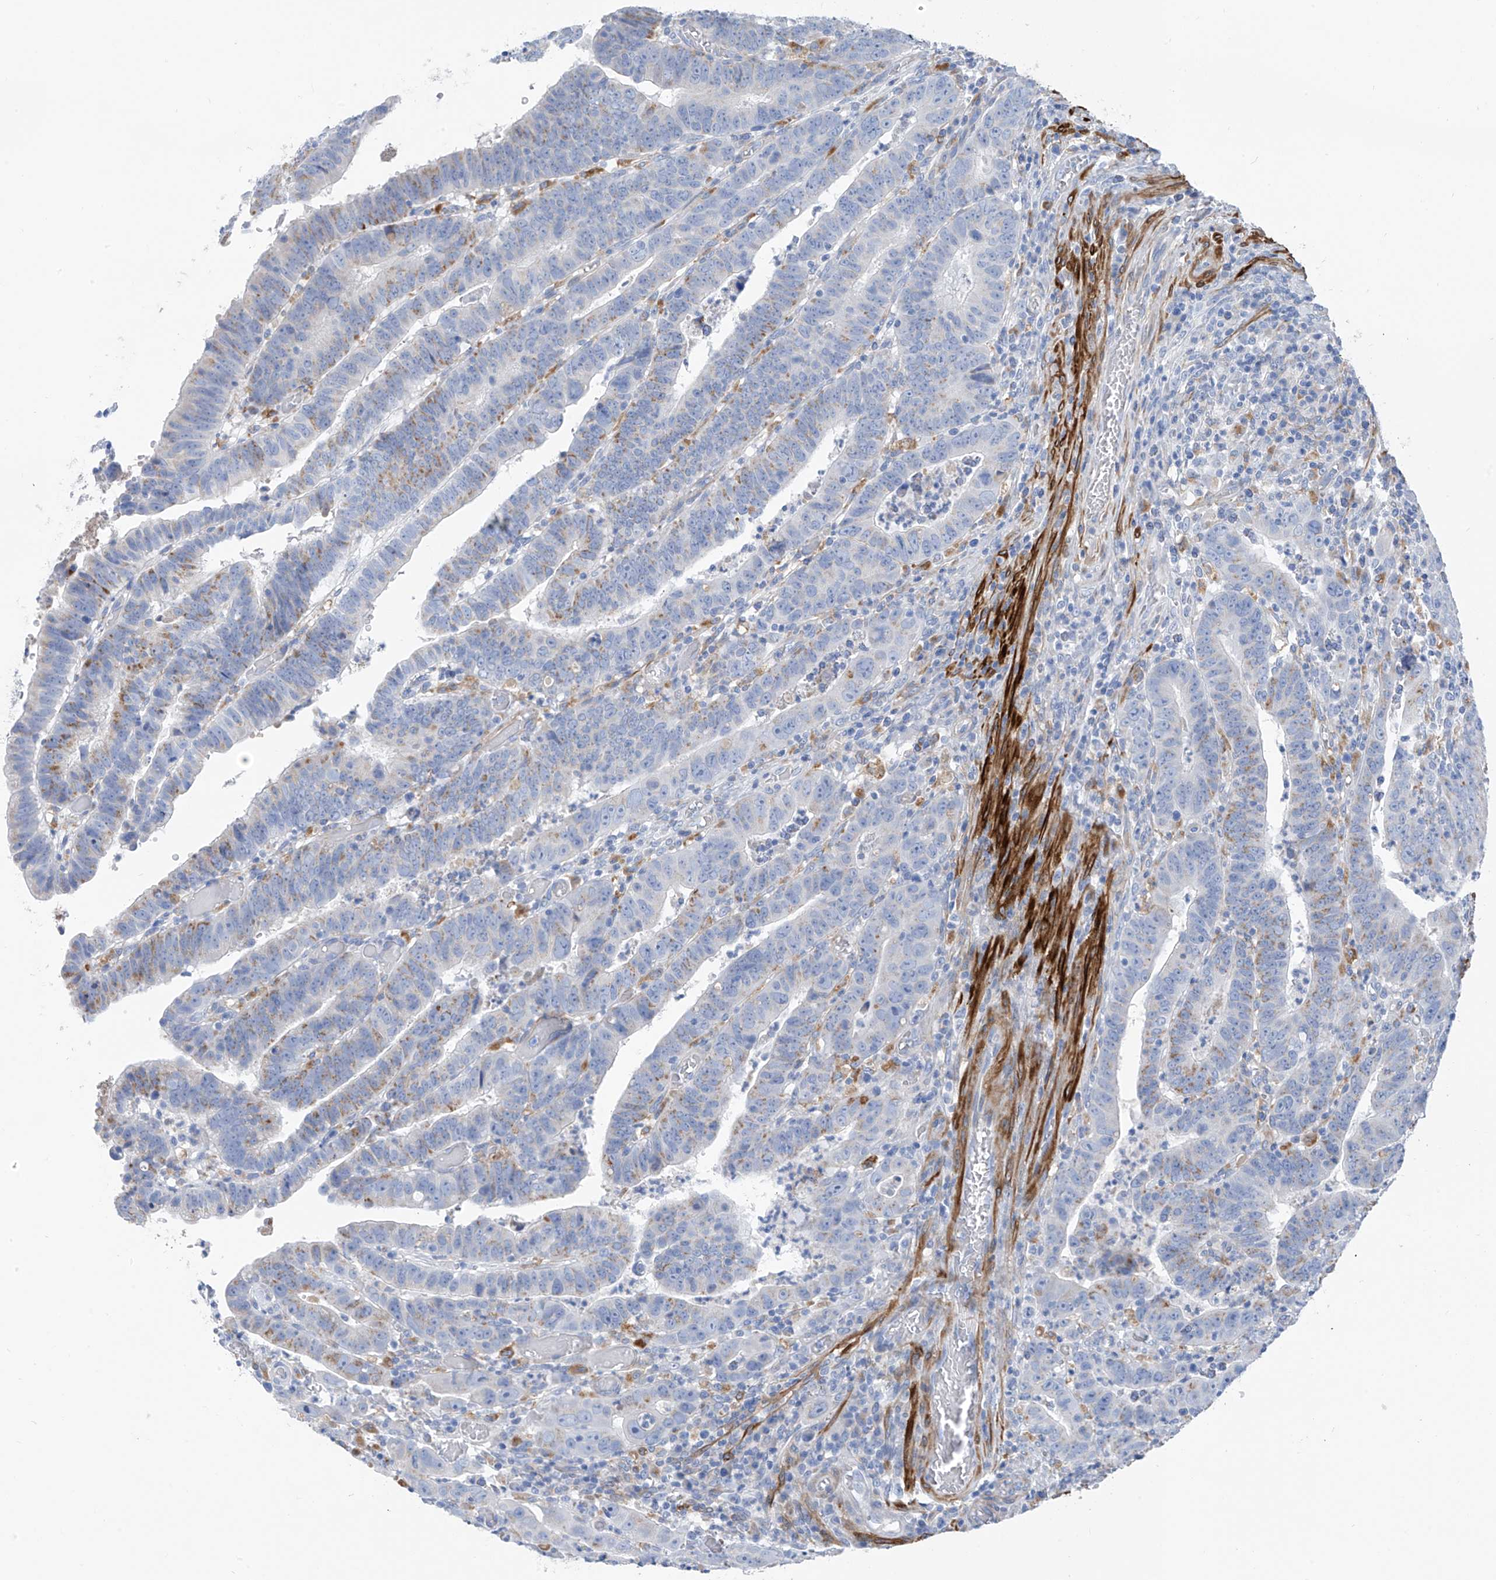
{"staining": {"intensity": "negative", "quantity": "none", "location": "none"}, "tissue": "colorectal cancer", "cell_type": "Tumor cells", "image_type": "cancer", "snomed": [{"axis": "morphology", "description": "Normal tissue, NOS"}, {"axis": "morphology", "description": "Adenocarcinoma, NOS"}, {"axis": "topography", "description": "Rectum"}], "caption": "DAB (3,3'-diaminobenzidine) immunohistochemical staining of human colorectal cancer (adenocarcinoma) displays no significant expression in tumor cells.", "gene": "GLMP", "patient": {"sex": "female", "age": 65}}